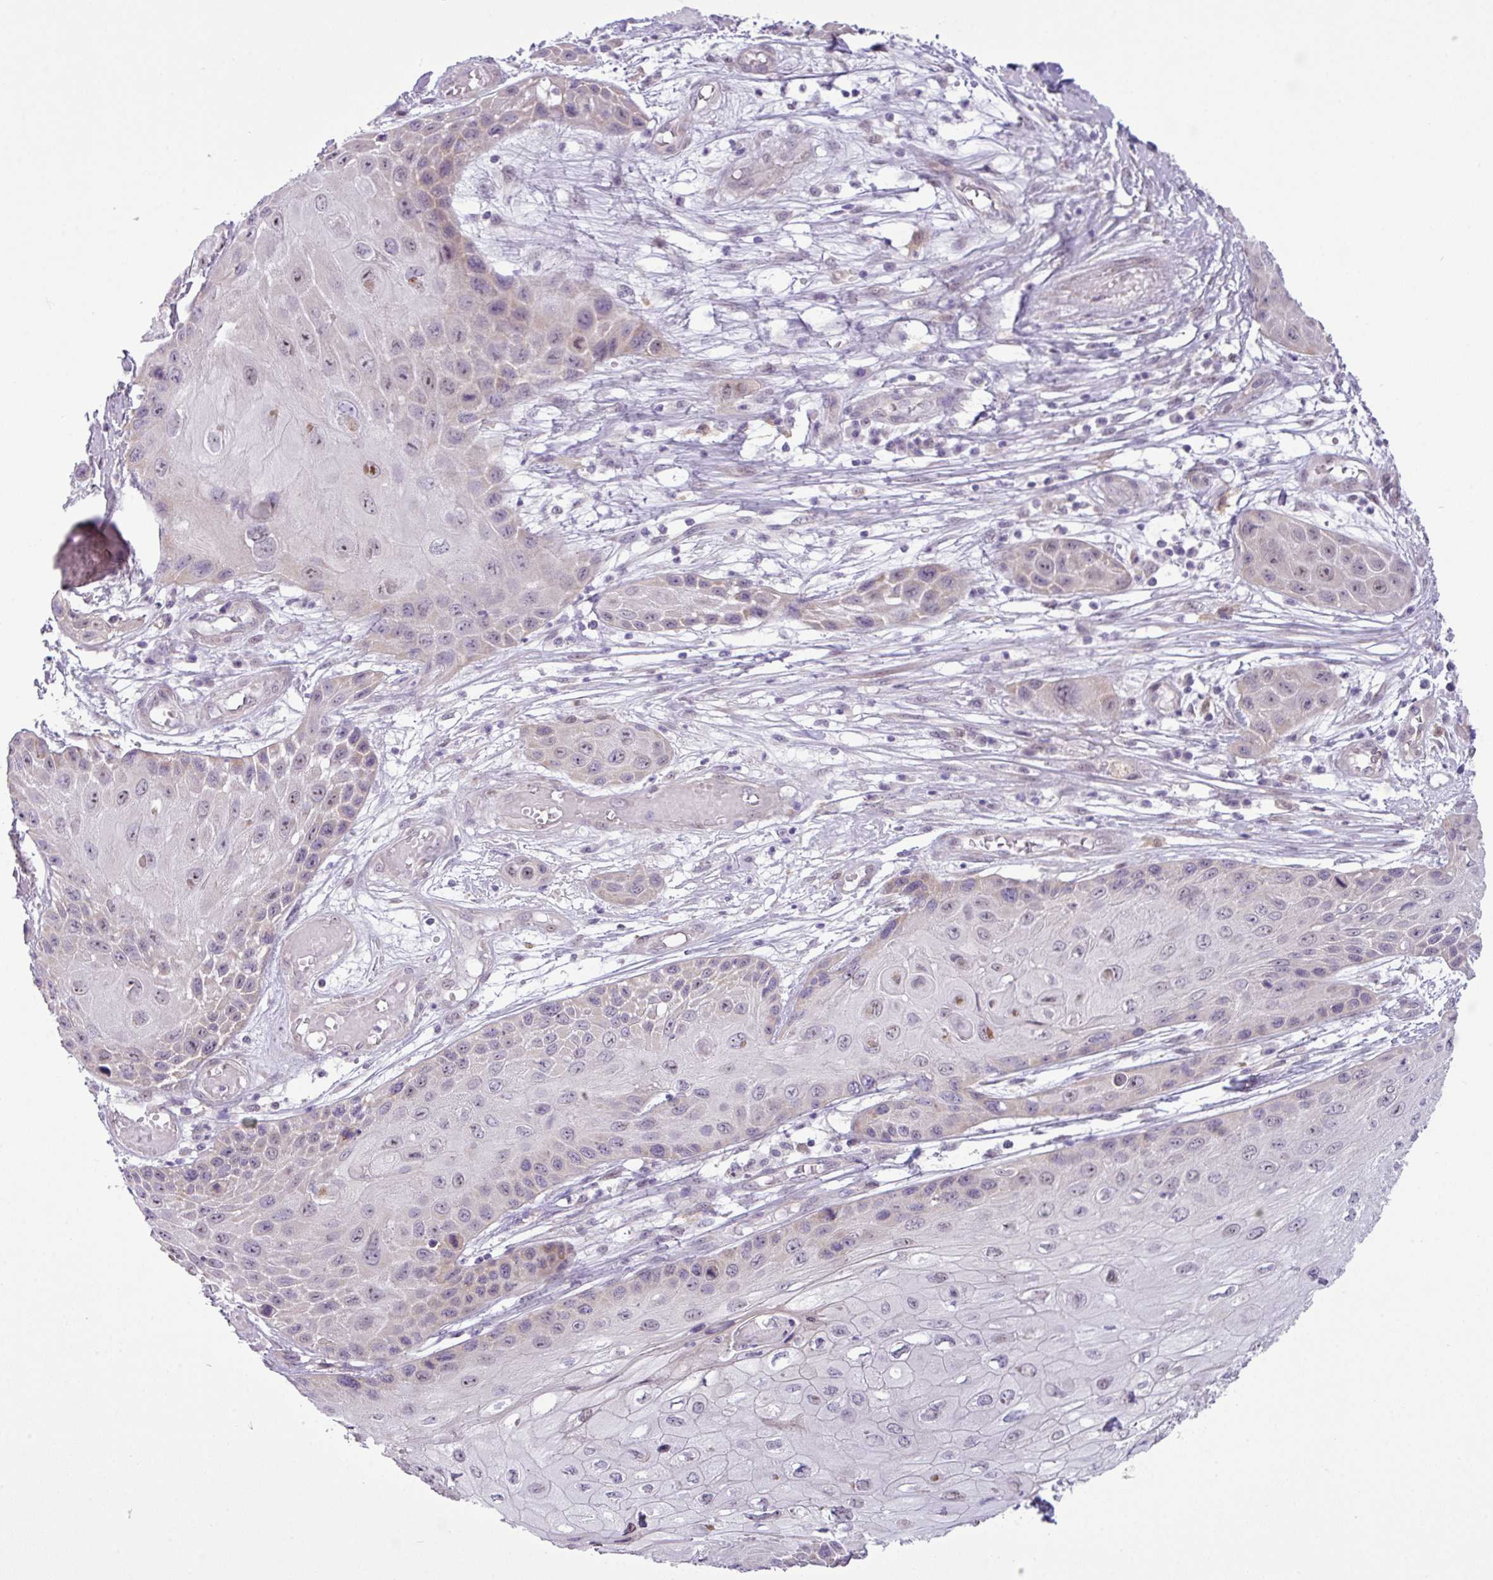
{"staining": {"intensity": "weak", "quantity": "25%-75%", "location": "nuclear"}, "tissue": "skin cancer", "cell_type": "Tumor cells", "image_type": "cancer", "snomed": [{"axis": "morphology", "description": "Squamous cell carcinoma, NOS"}, {"axis": "topography", "description": "Skin"}, {"axis": "topography", "description": "Vulva"}], "caption": "Protein expression analysis of human skin squamous cell carcinoma reveals weak nuclear expression in about 25%-75% of tumor cells.", "gene": "MAK16", "patient": {"sex": "female", "age": 44}}